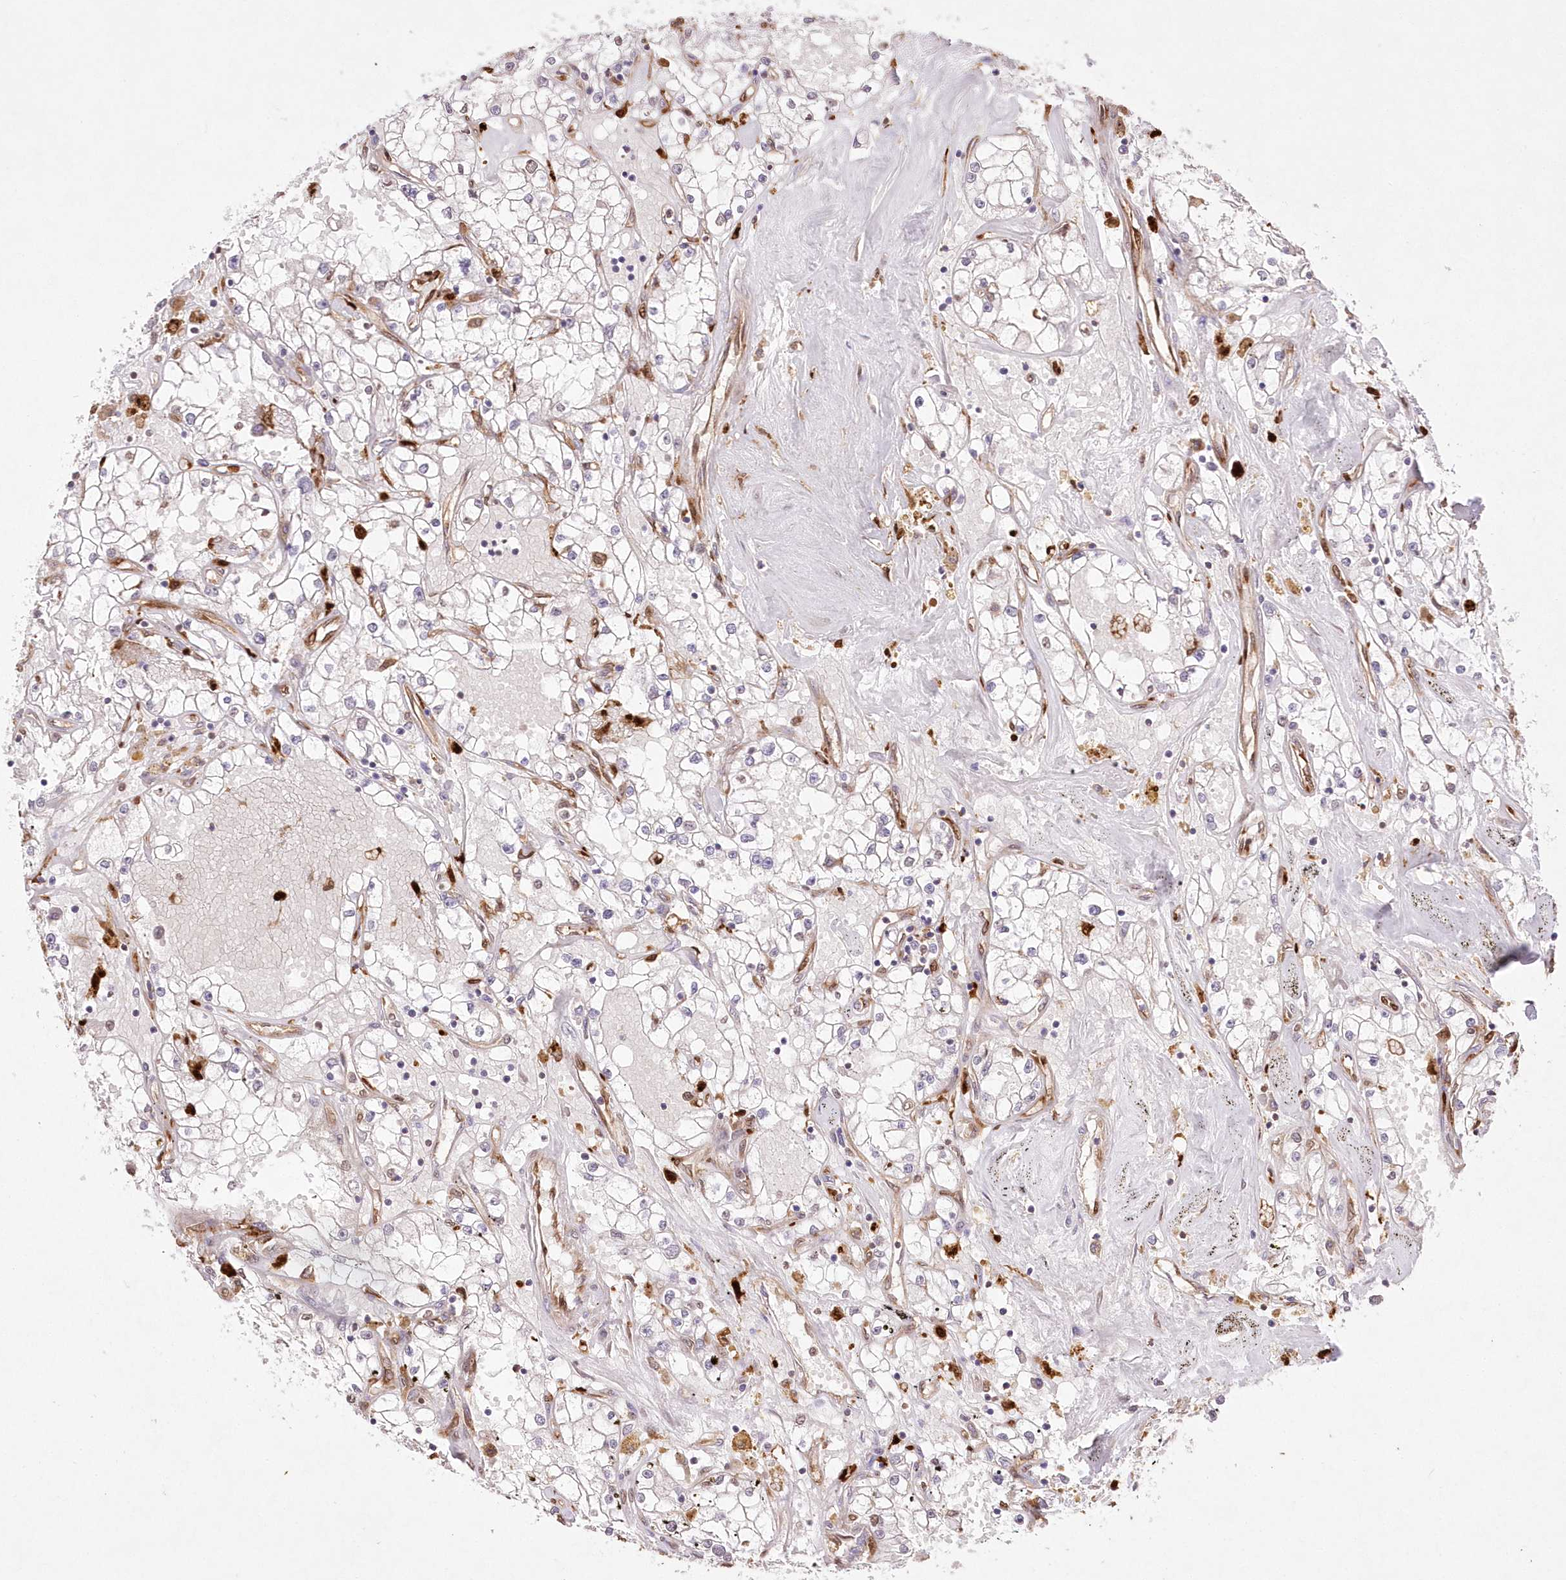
{"staining": {"intensity": "negative", "quantity": "none", "location": "none"}, "tissue": "renal cancer", "cell_type": "Tumor cells", "image_type": "cancer", "snomed": [{"axis": "morphology", "description": "Adenocarcinoma, NOS"}, {"axis": "topography", "description": "Kidney"}], "caption": "Immunohistochemistry micrograph of neoplastic tissue: renal adenocarcinoma stained with DAB displays no significant protein expression in tumor cells. (Stains: DAB immunohistochemistry with hematoxylin counter stain, Microscopy: brightfield microscopy at high magnification).", "gene": "FCHO2", "patient": {"sex": "male", "age": 56}}